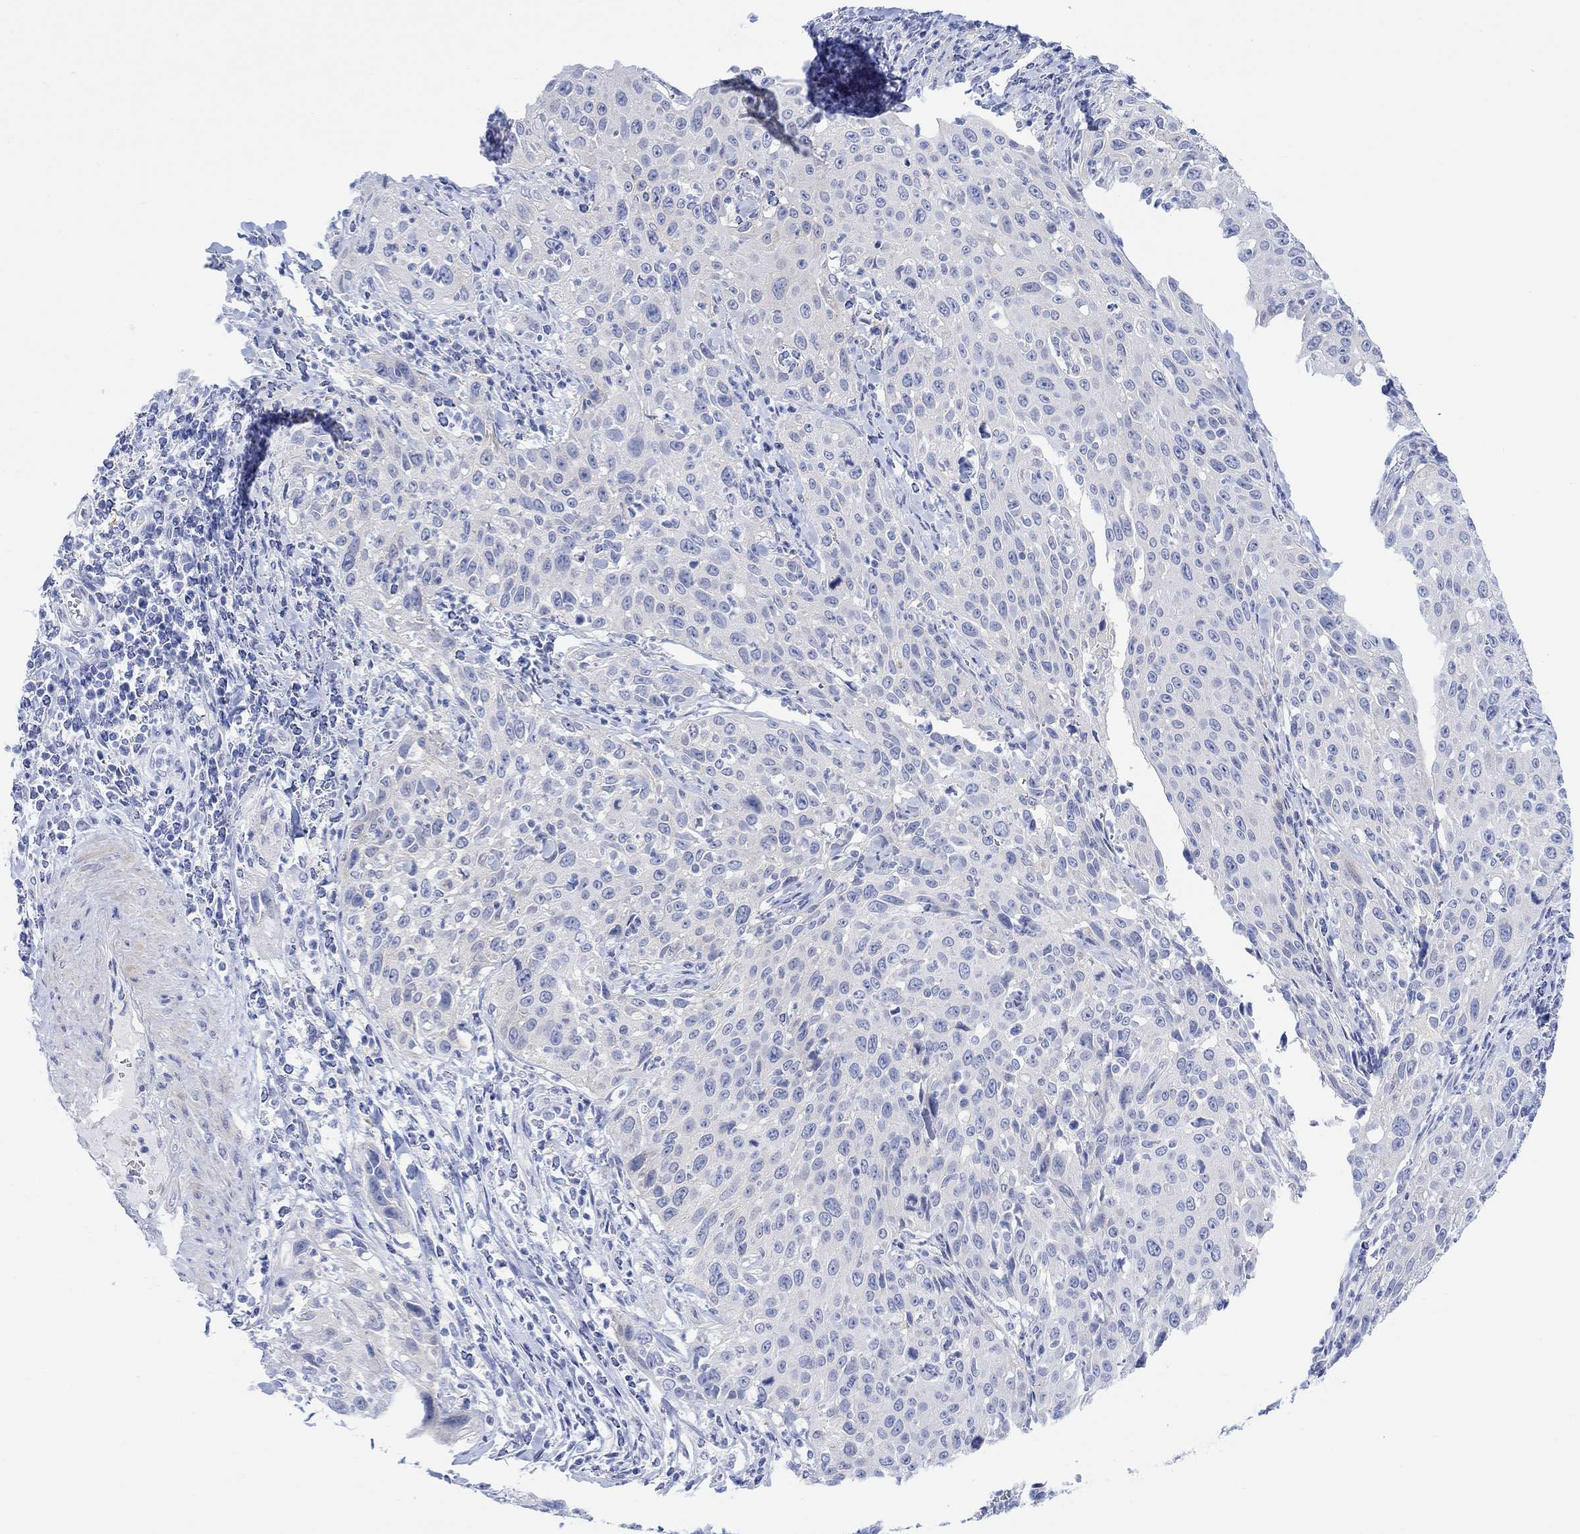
{"staining": {"intensity": "negative", "quantity": "none", "location": "none"}, "tissue": "cervical cancer", "cell_type": "Tumor cells", "image_type": "cancer", "snomed": [{"axis": "morphology", "description": "Squamous cell carcinoma, NOS"}, {"axis": "topography", "description": "Cervix"}], "caption": "This is an immunohistochemistry photomicrograph of human cervical cancer. There is no staining in tumor cells.", "gene": "TLDC2", "patient": {"sex": "female", "age": 26}}